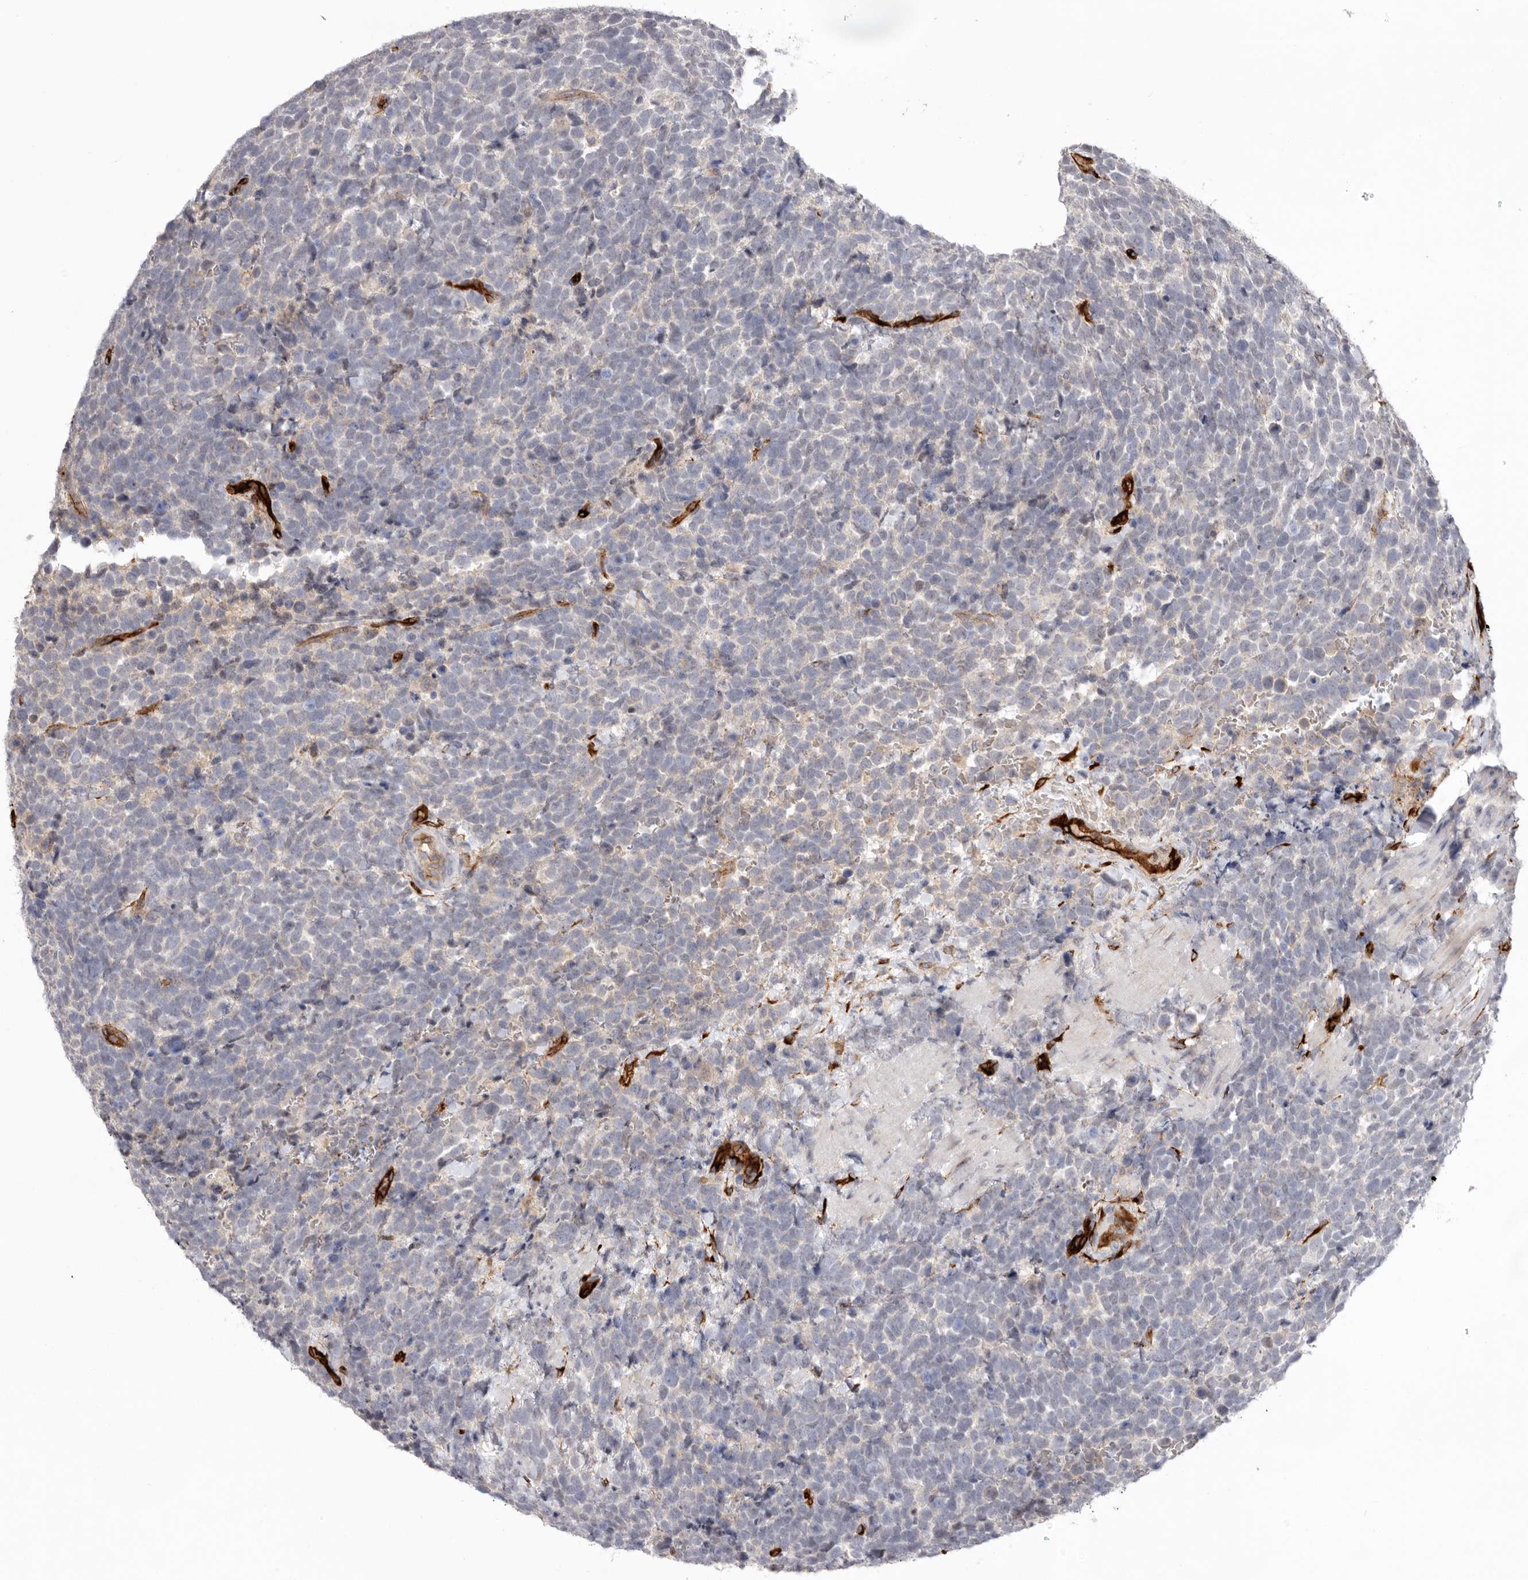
{"staining": {"intensity": "negative", "quantity": "none", "location": "none"}, "tissue": "urothelial cancer", "cell_type": "Tumor cells", "image_type": "cancer", "snomed": [{"axis": "morphology", "description": "Urothelial carcinoma, High grade"}, {"axis": "topography", "description": "Urinary bladder"}], "caption": "The image demonstrates no significant staining in tumor cells of urothelial cancer.", "gene": "LRRC66", "patient": {"sex": "female", "age": 82}}